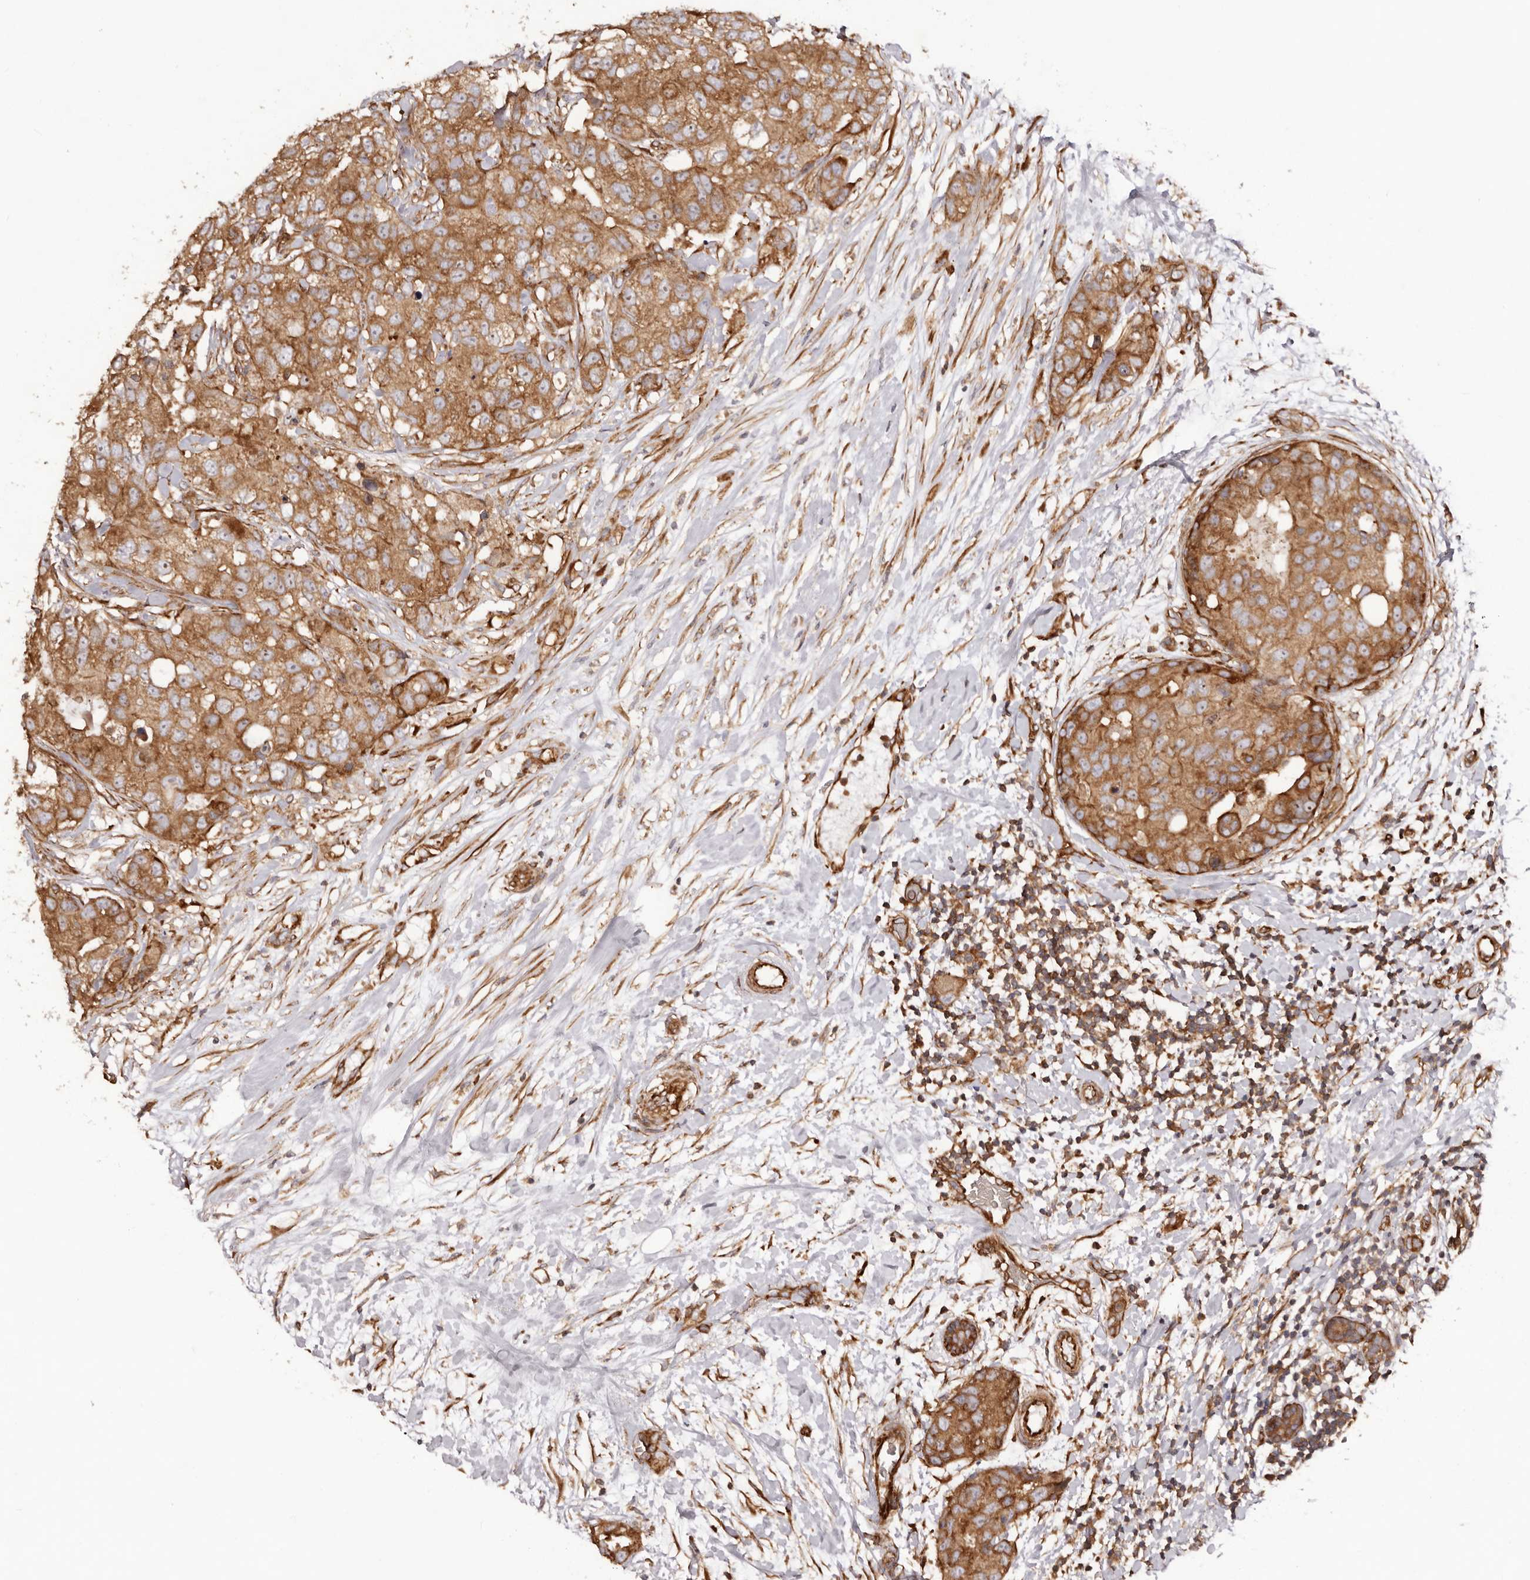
{"staining": {"intensity": "moderate", "quantity": ">75%", "location": "cytoplasmic/membranous,nuclear"}, "tissue": "breast cancer", "cell_type": "Tumor cells", "image_type": "cancer", "snomed": [{"axis": "morphology", "description": "Duct carcinoma"}, {"axis": "topography", "description": "Breast"}], "caption": "A medium amount of moderate cytoplasmic/membranous and nuclear expression is seen in about >75% of tumor cells in breast cancer tissue. Using DAB (3,3'-diaminobenzidine) (brown) and hematoxylin (blue) stains, captured at high magnification using brightfield microscopy.", "gene": "RPS6", "patient": {"sex": "female", "age": 62}}